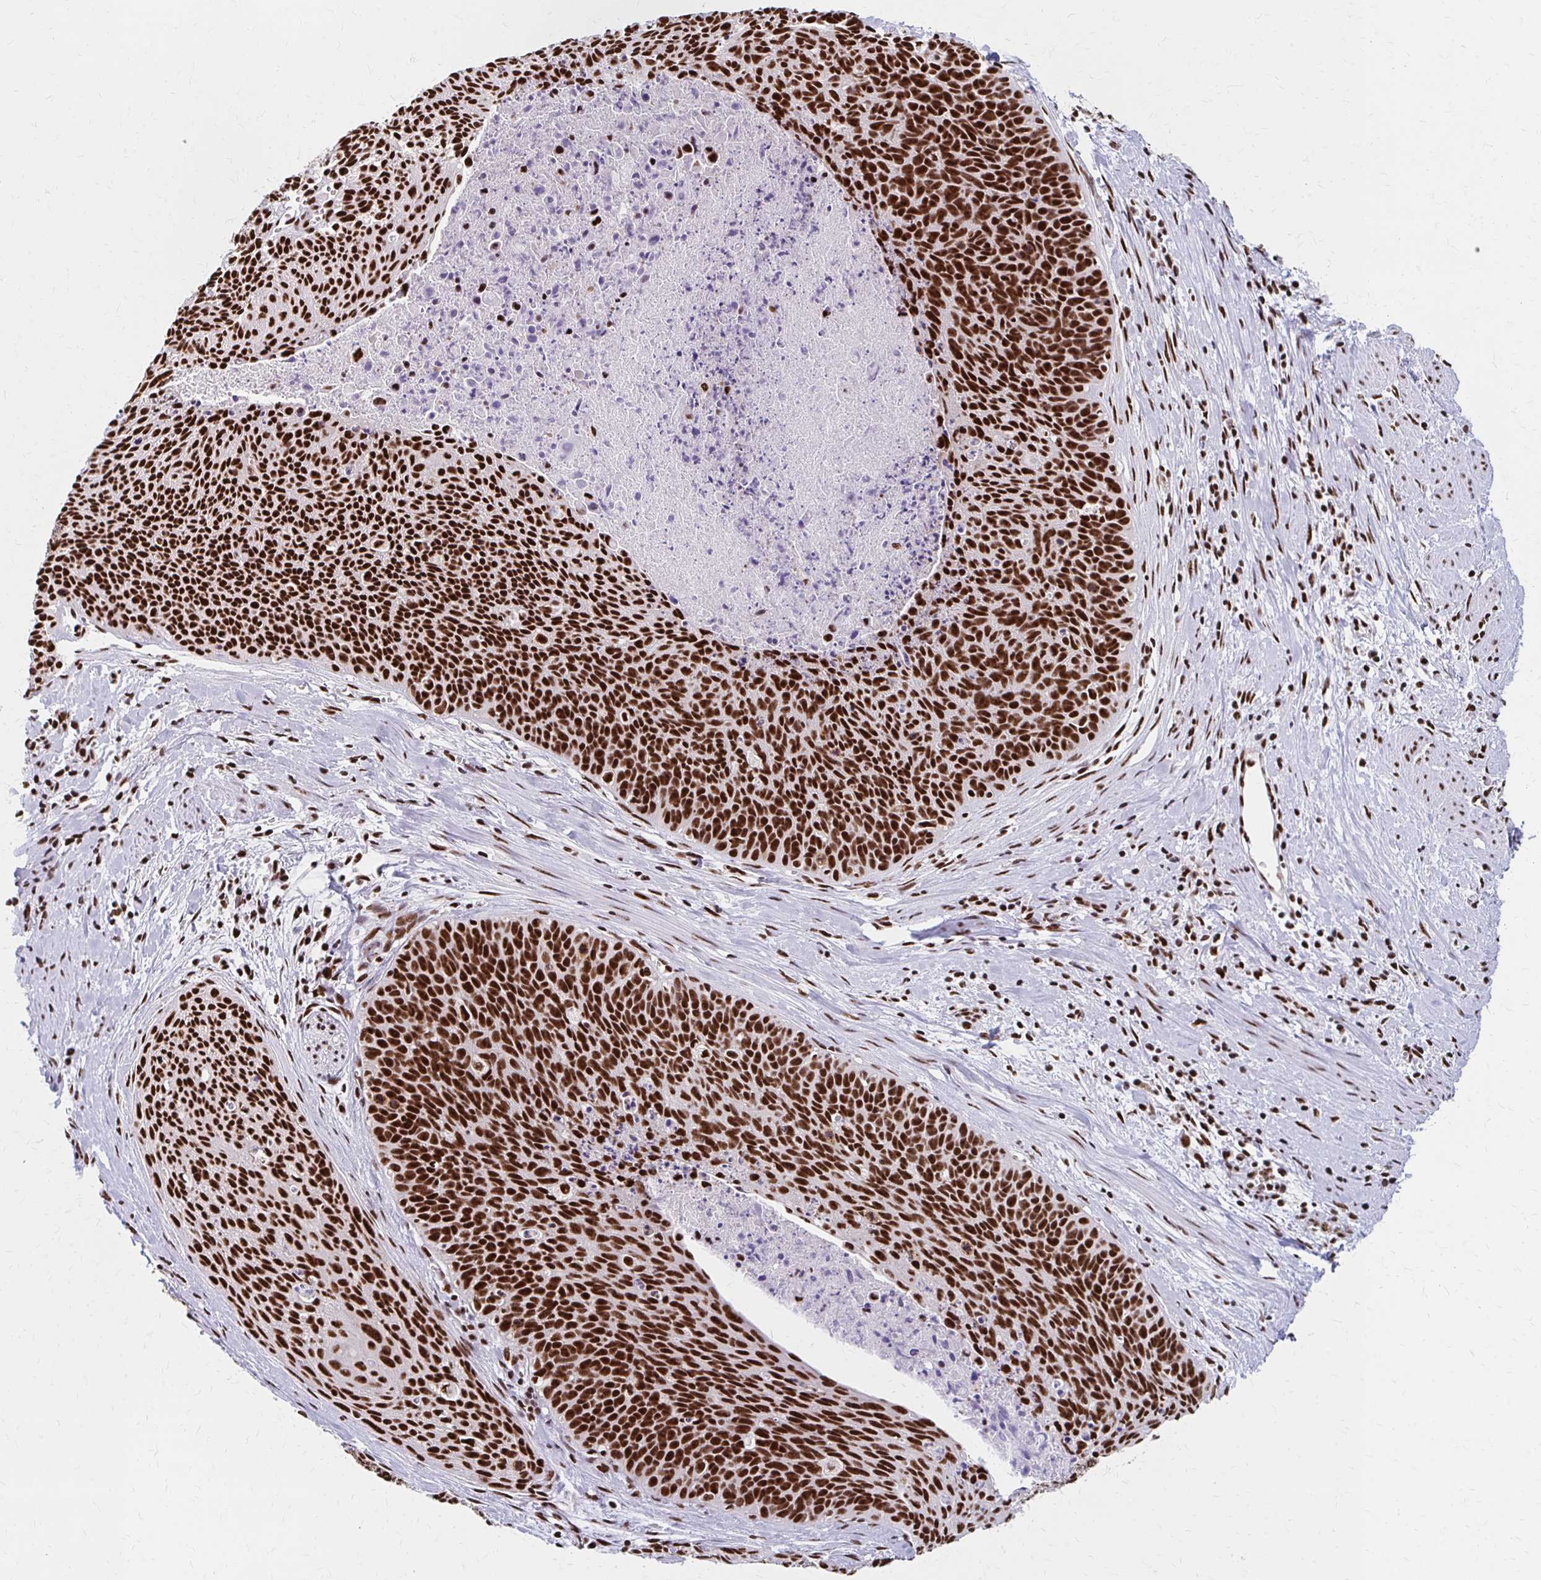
{"staining": {"intensity": "strong", "quantity": ">75%", "location": "nuclear"}, "tissue": "cervical cancer", "cell_type": "Tumor cells", "image_type": "cancer", "snomed": [{"axis": "morphology", "description": "Squamous cell carcinoma, NOS"}, {"axis": "topography", "description": "Cervix"}], "caption": "Brown immunohistochemical staining in human cervical cancer displays strong nuclear positivity in about >75% of tumor cells.", "gene": "CNKSR3", "patient": {"sex": "female", "age": 55}}